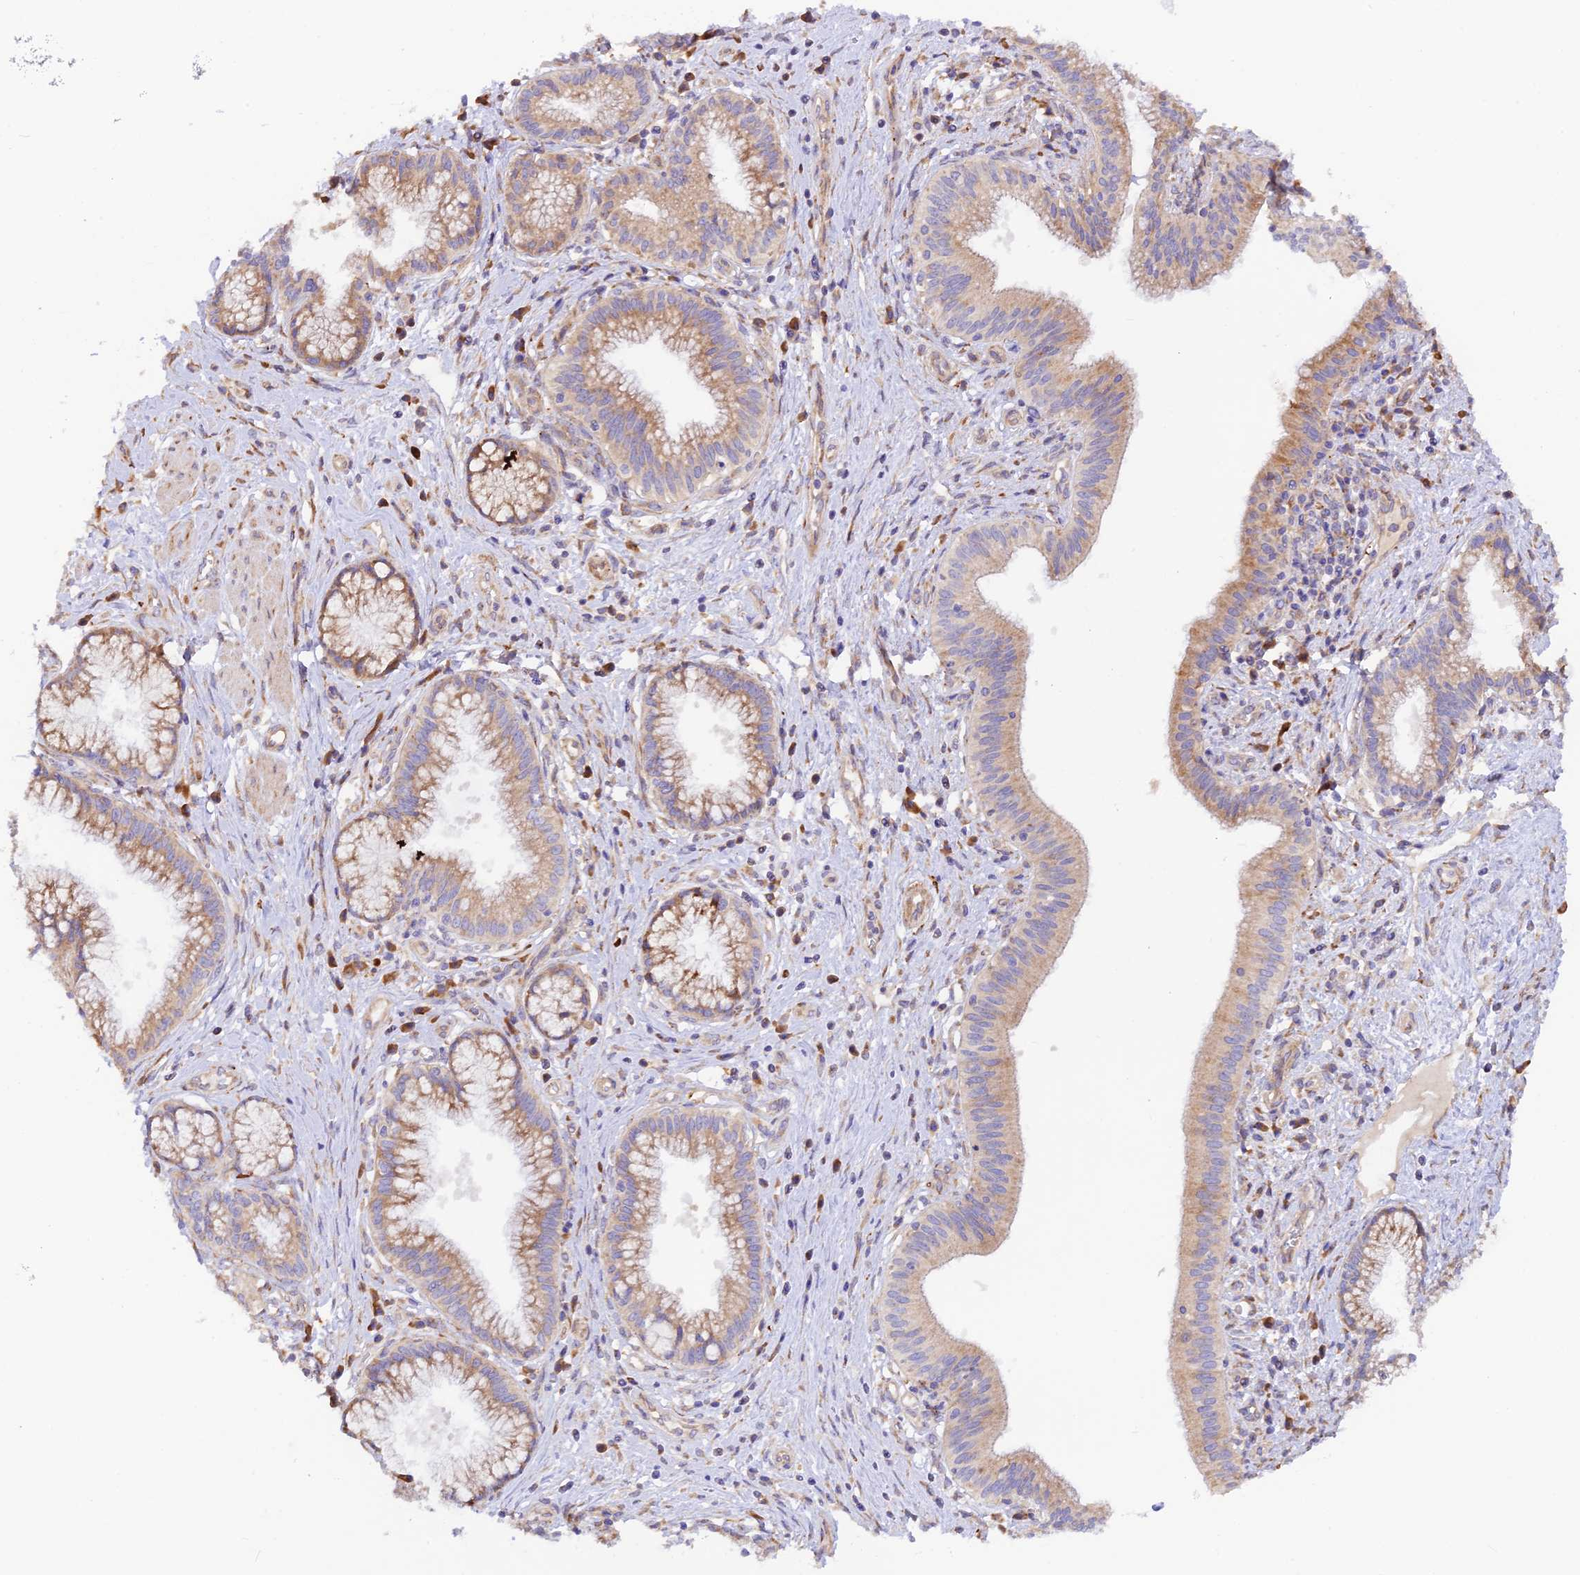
{"staining": {"intensity": "moderate", "quantity": "25%-75%", "location": "cytoplasmic/membranous"}, "tissue": "pancreatic cancer", "cell_type": "Tumor cells", "image_type": "cancer", "snomed": [{"axis": "morphology", "description": "Adenocarcinoma, NOS"}, {"axis": "topography", "description": "Pancreas"}], "caption": "Protein expression analysis of human adenocarcinoma (pancreatic) reveals moderate cytoplasmic/membranous staining in approximately 25%-75% of tumor cells. (IHC, brightfield microscopy, high magnification).", "gene": "RPL5", "patient": {"sex": "male", "age": 72}}